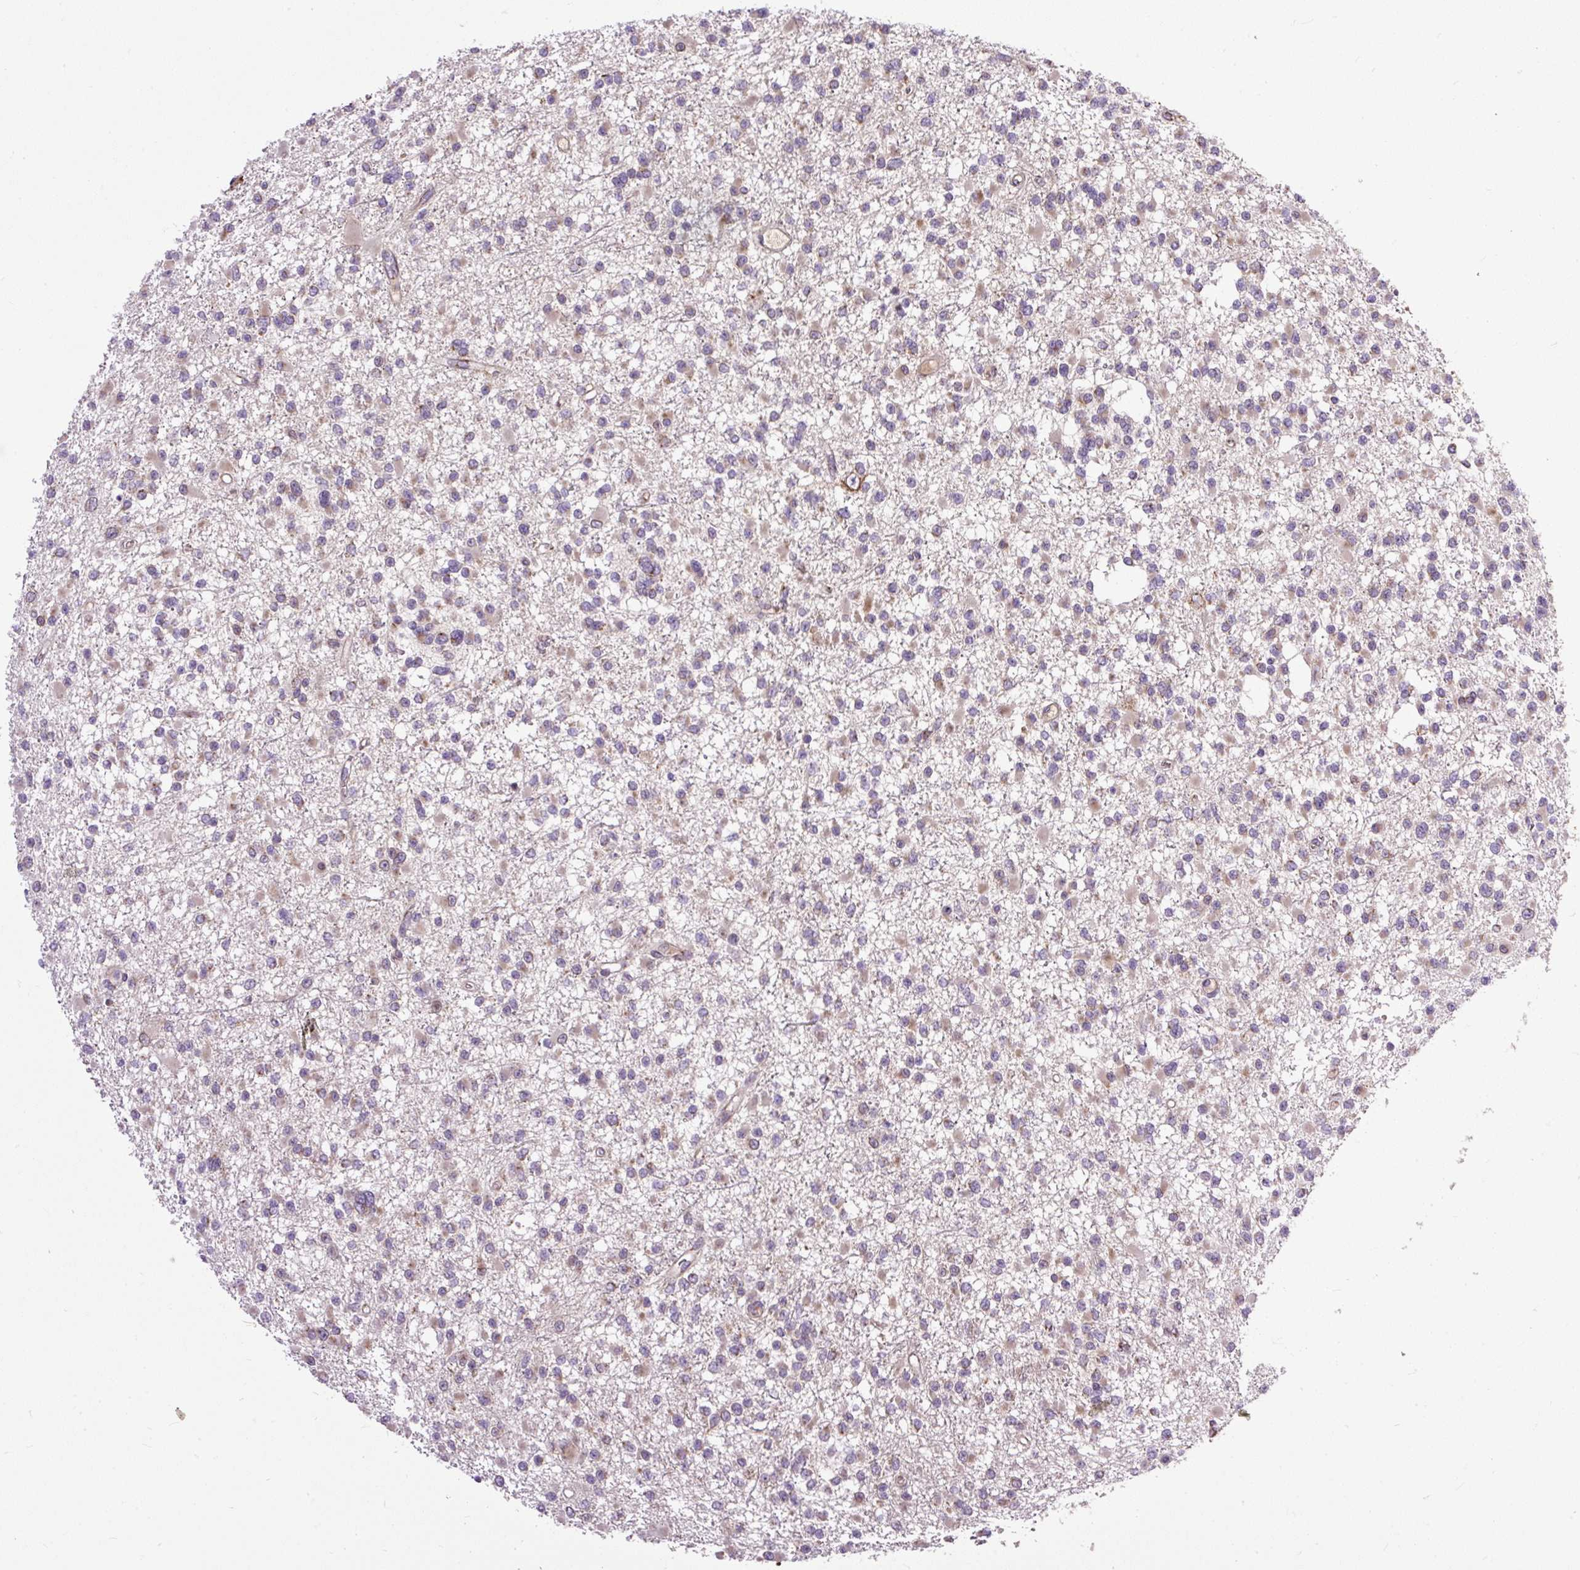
{"staining": {"intensity": "weak", "quantity": "<25%", "location": "cytoplasmic/membranous"}, "tissue": "glioma", "cell_type": "Tumor cells", "image_type": "cancer", "snomed": [{"axis": "morphology", "description": "Glioma, malignant, Low grade"}, {"axis": "topography", "description": "Brain"}], "caption": "Tumor cells are negative for brown protein staining in malignant glioma (low-grade). (DAB IHC with hematoxylin counter stain).", "gene": "MSMP", "patient": {"sex": "female", "age": 22}}